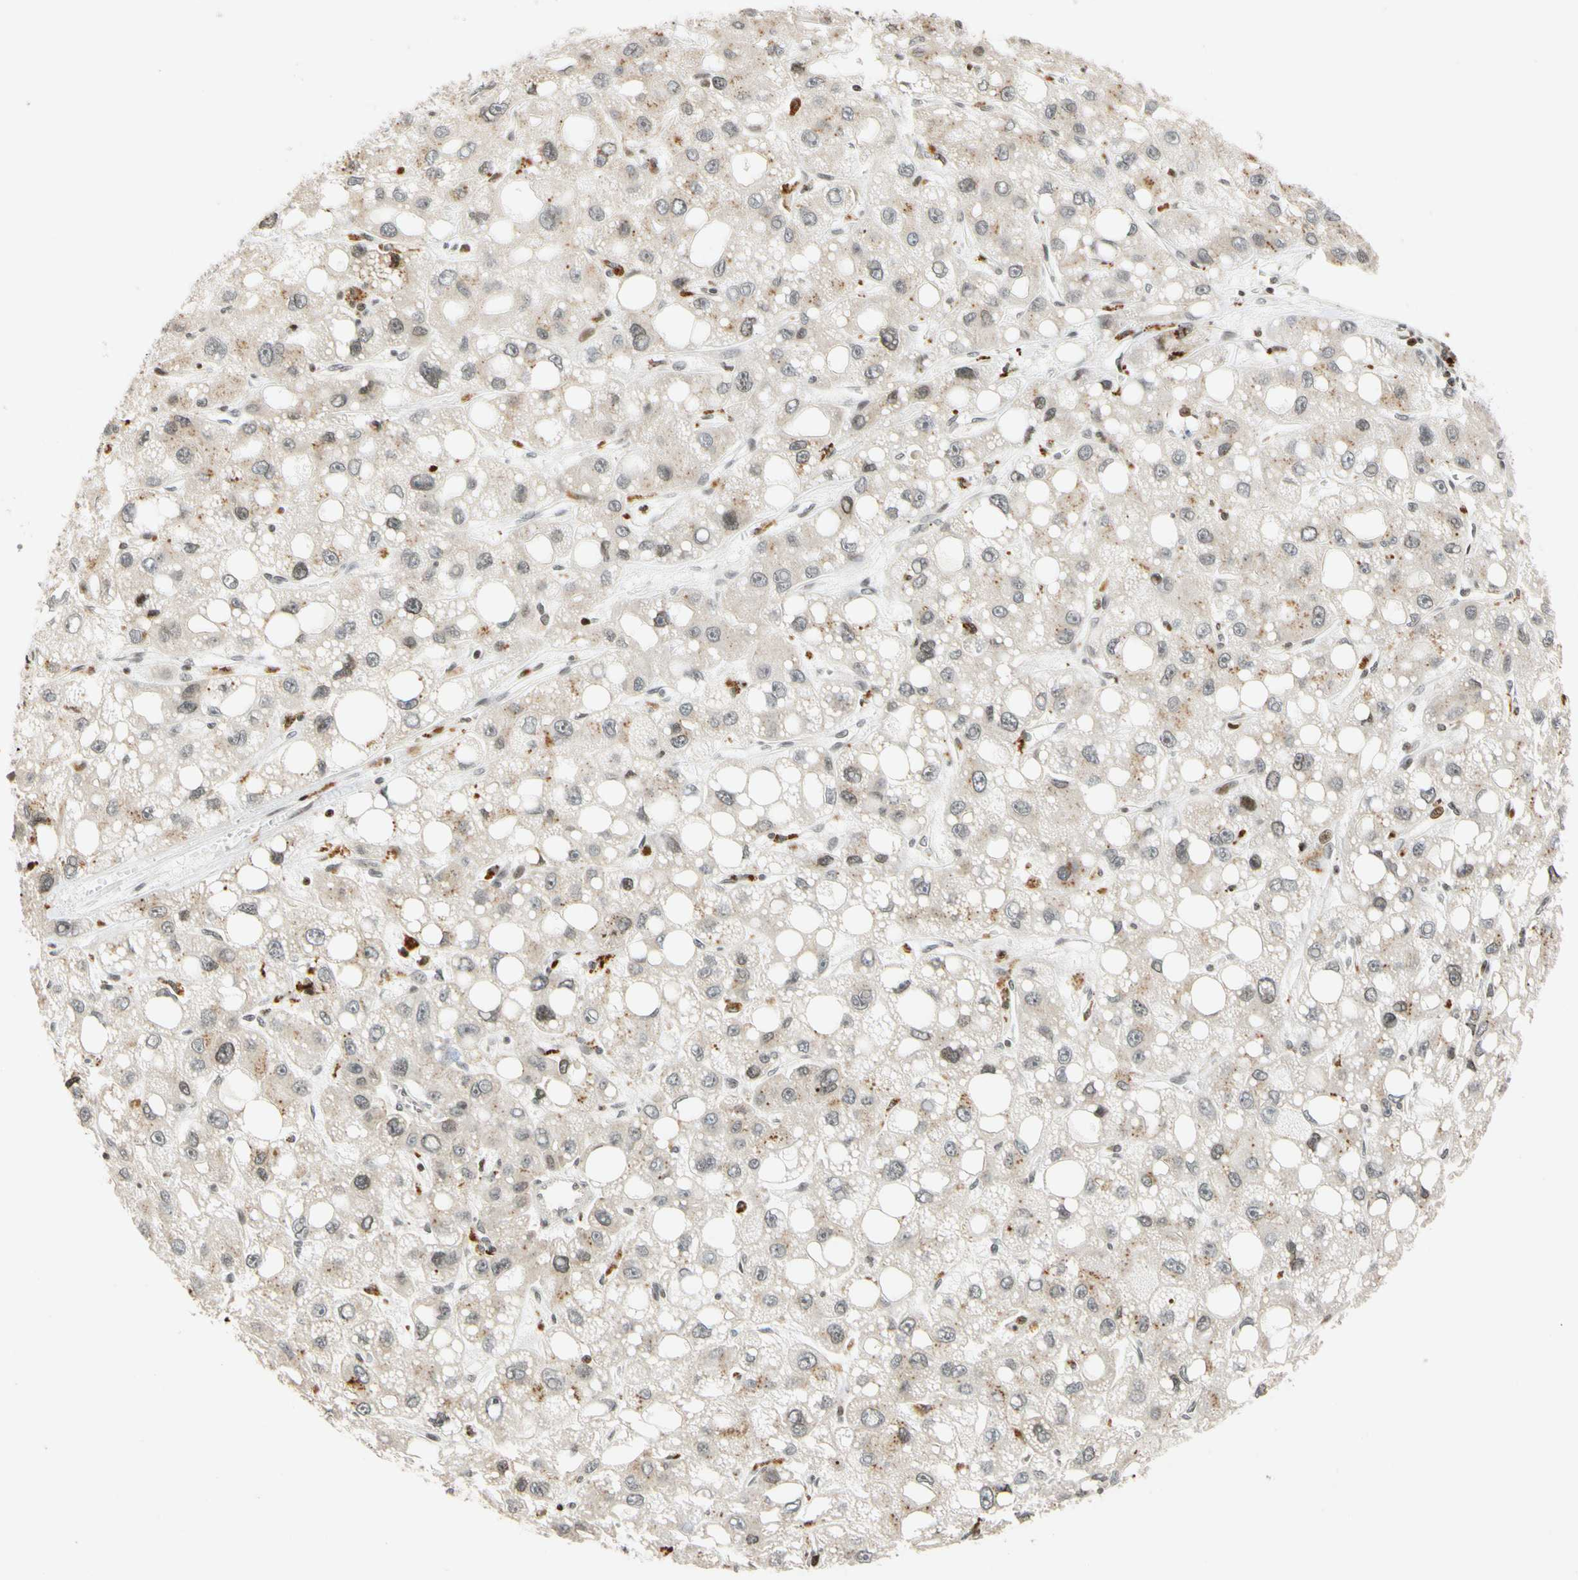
{"staining": {"intensity": "weak", "quantity": "<25%", "location": "cytoplasmic/membranous"}, "tissue": "liver cancer", "cell_type": "Tumor cells", "image_type": "cancer", "snomed": [{"axis": "morphology", "description": "Carcinoma, Hepatocellular, NOS"}, {"axis": "topography", "description": "Liver"}], "caption": "This is an immunohistochemistry micrograph of human hepatocellular carcinoma (liver). There is no expression in tumor cells.", "gene": "CDK7", "patient": {"sex": "male", "age": 55}}